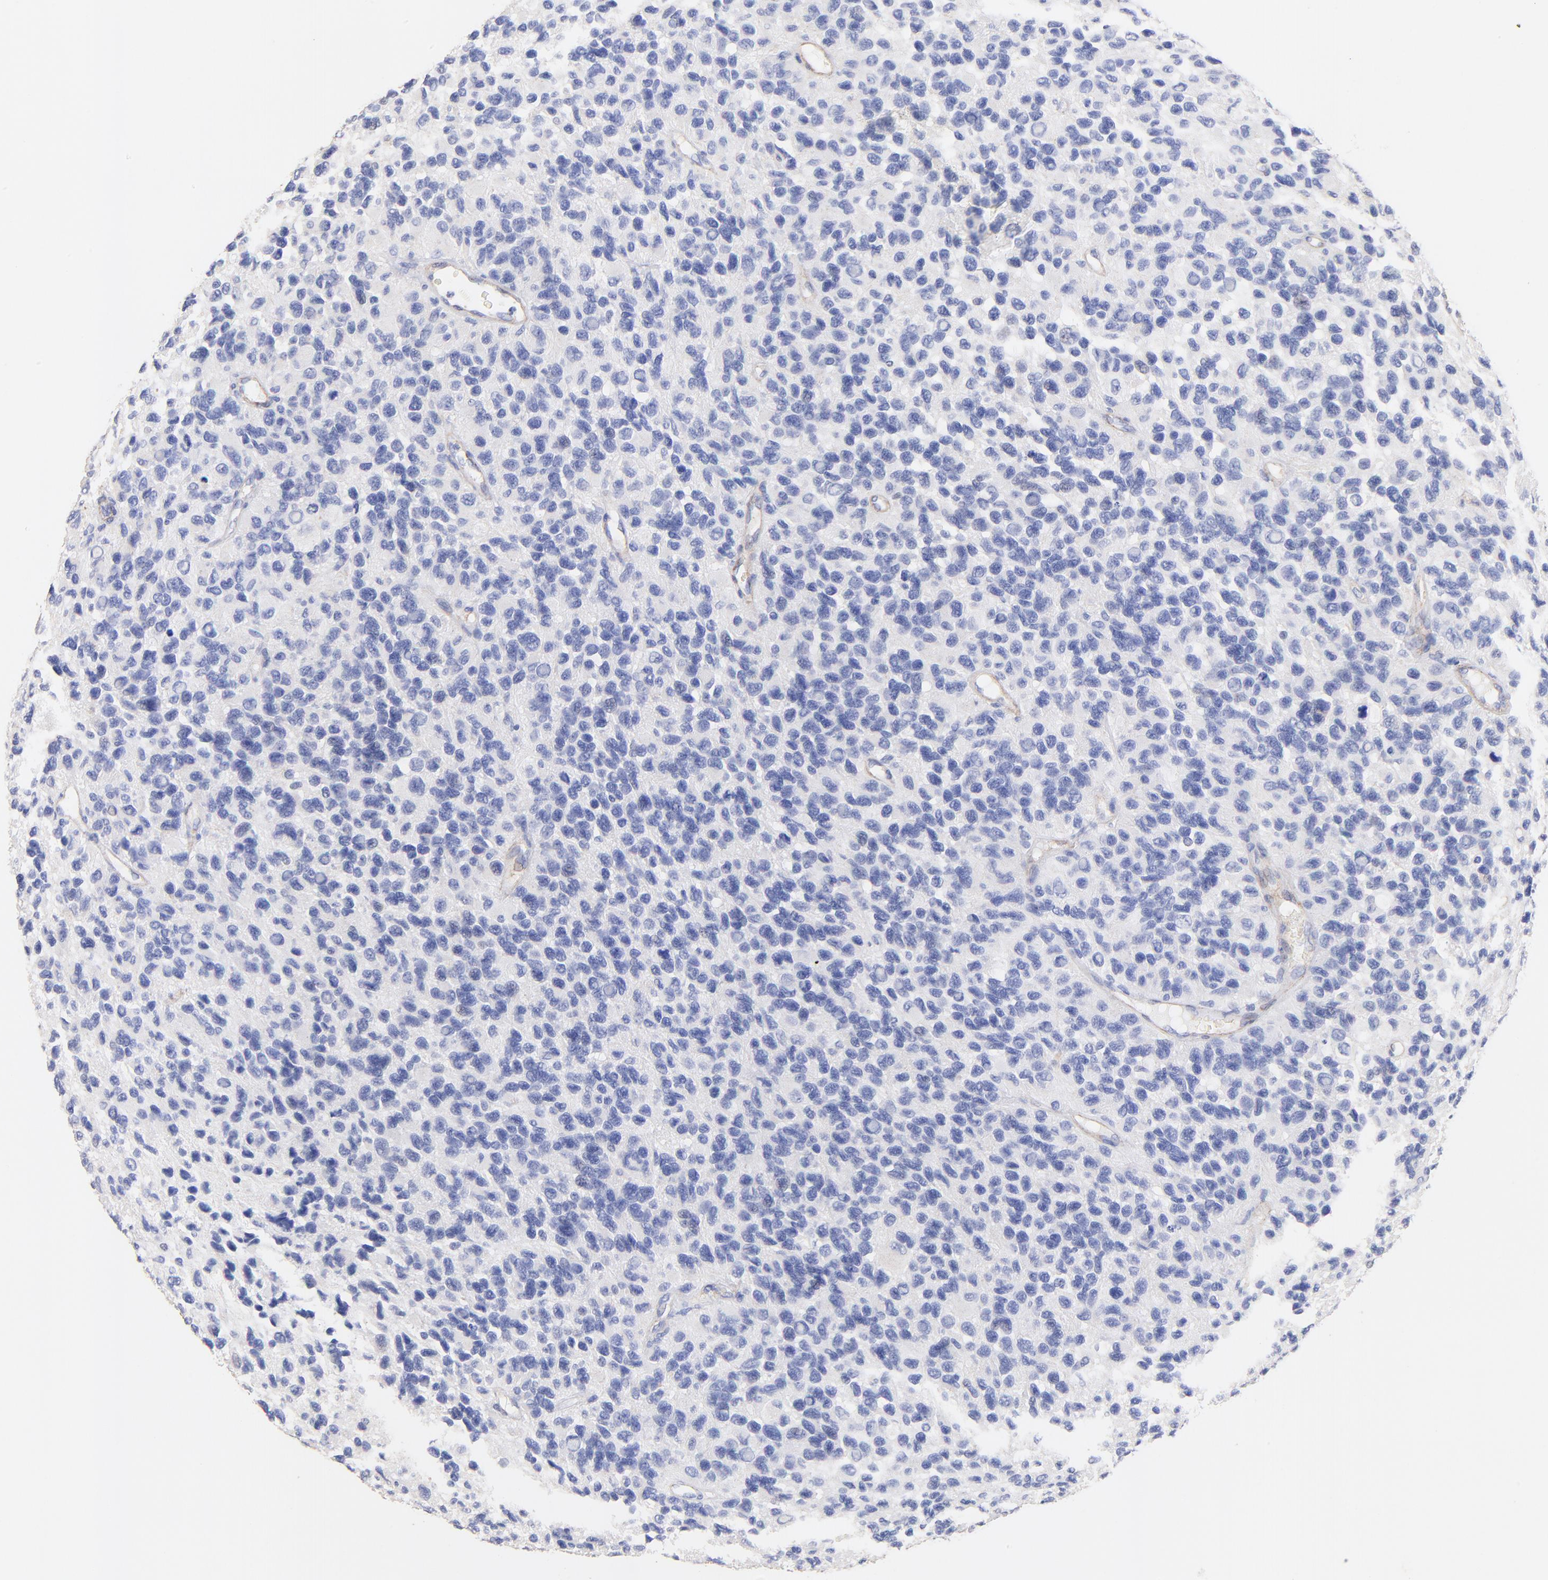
{"staining": {"intensity": "negative", "quantity": "none", "location": "none"}, "tissue": "glioma", "cell_type": "Tumor cells", "image_type": "cancer", "snomed": [{"axis": "morphology", "description": "Glioma, malignant, High grade"}, {"axis": "topography", "description": "Brain"}], "caption": "Tumor cells are negative for protein expression in human glioma.", "gene": "ACTRT1", "patient": {"sex": "male", "age": 77}}